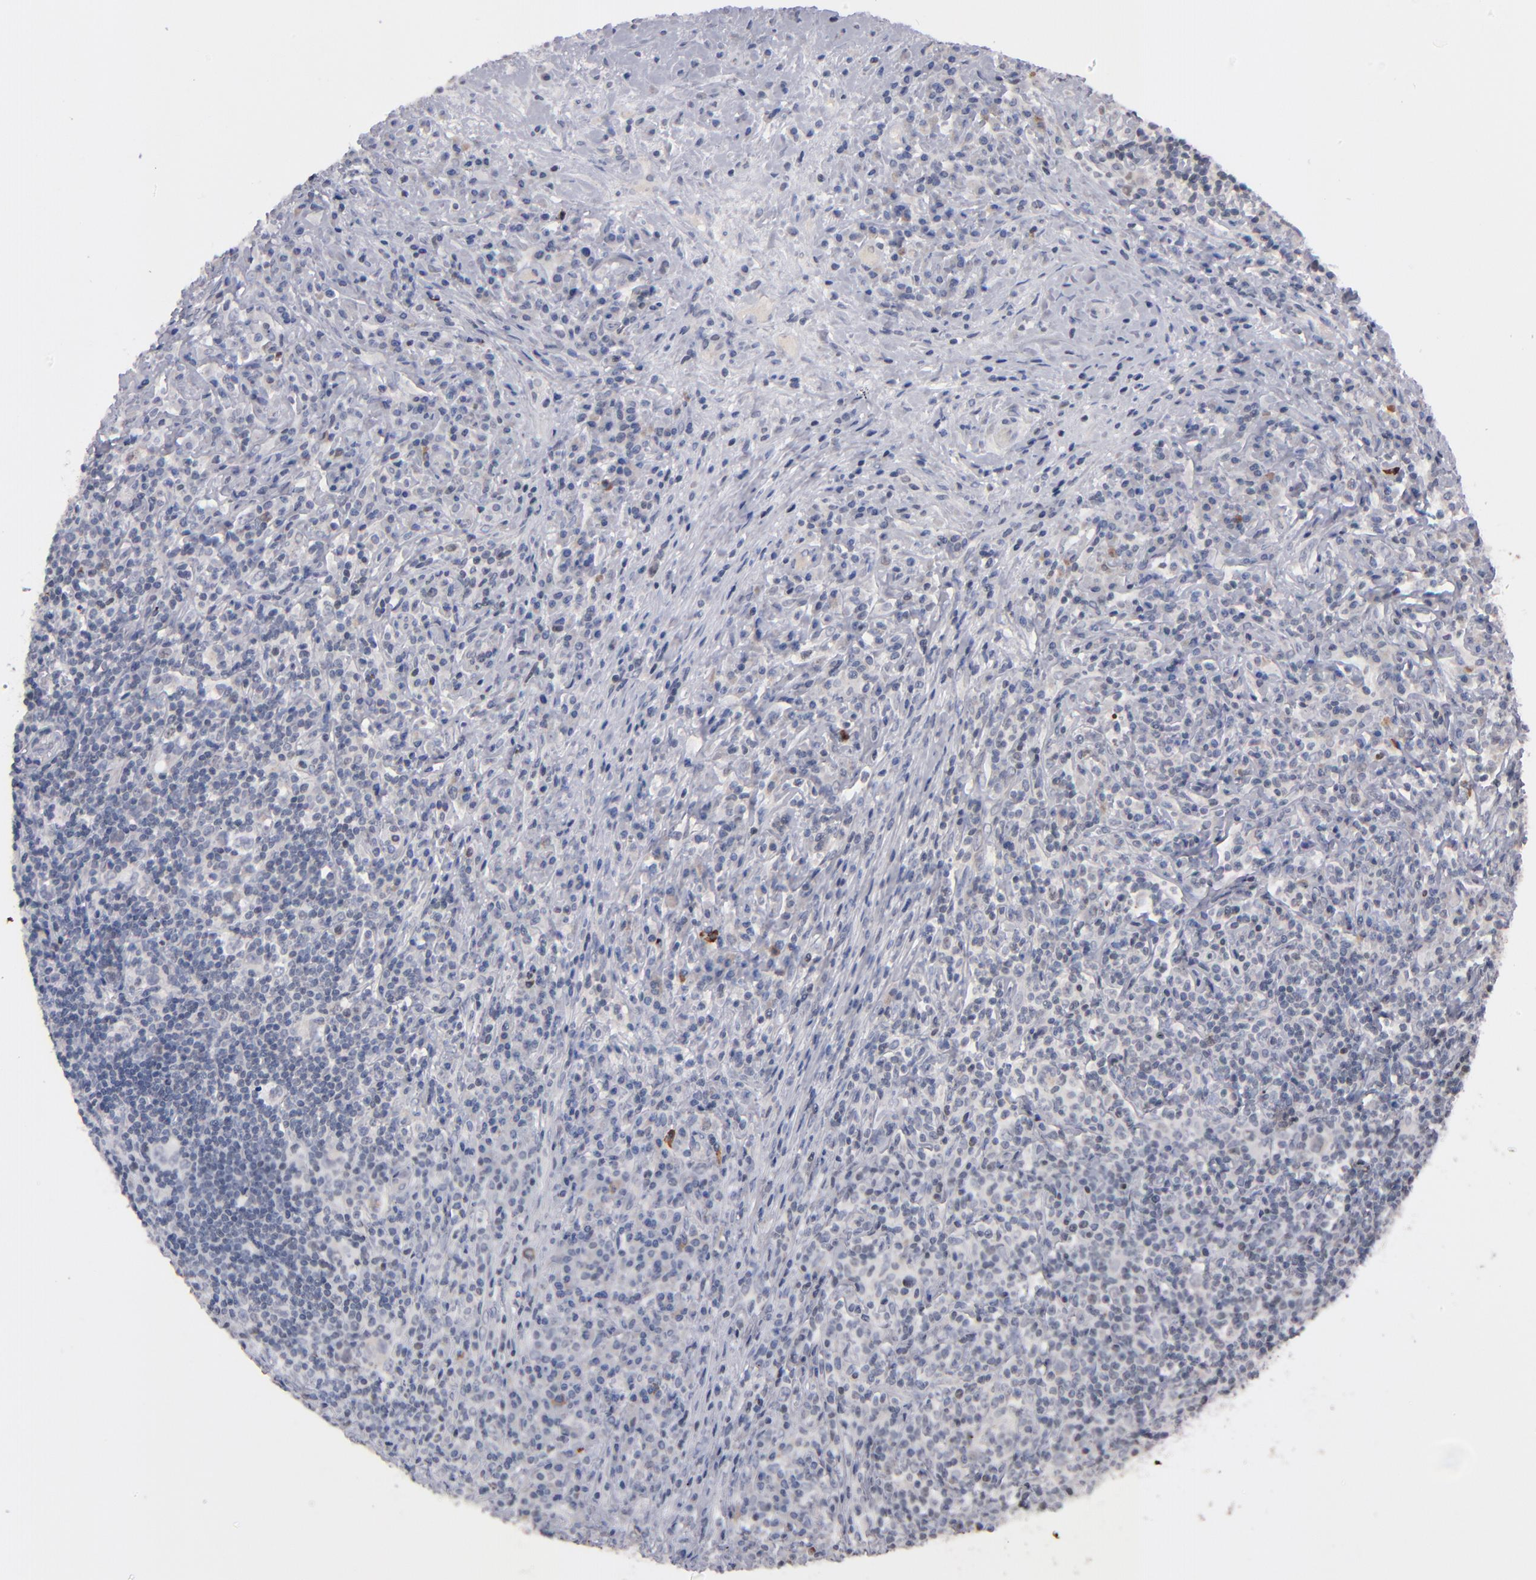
{"staining": {"intensity": "weak", "quantity": "<25%", "location": "nuclear"}, "tissue": "lymphoma", "cell_type": "Tumor cells", "image_type": "cancer", "snomed": [{"axis": "morphology", "description": "Hodgkin's disease, NOS"}, {"axis": "topography", "description": "Lymph node"}], "caption": "An image of human lymphoma is negative for staining in tumor cells. (Brightfield microscopy of DAB (3,3'-diaminobenzidine) immunohistochemistry at high magnification).", "gene": "ODF2", "patient": {"sex": "female", "age": 25}}